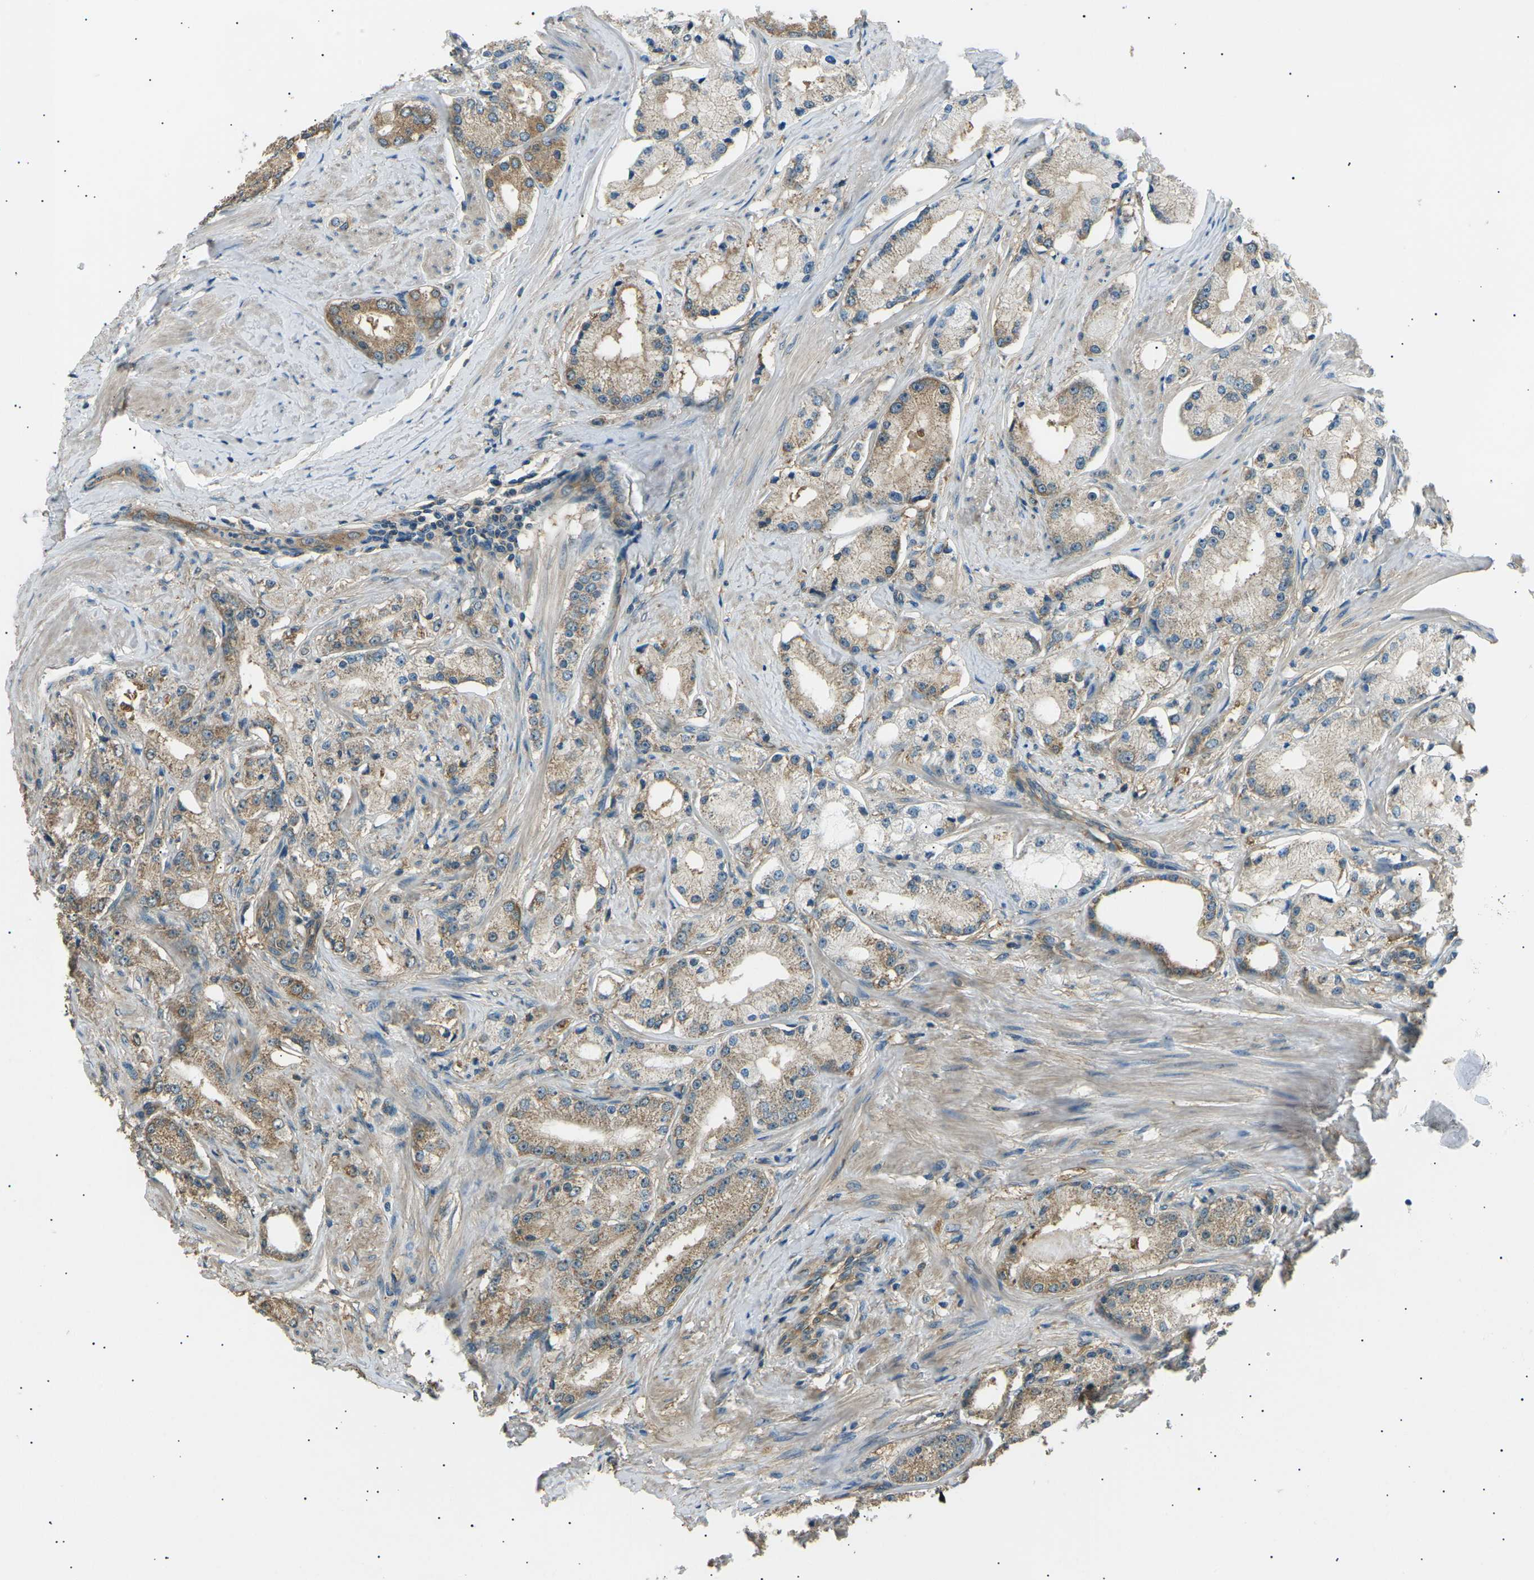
{"staining": {"intensity": "weak", "quantity": "25%-75%", "location": "cytoplasmic/membranous"}, "tissue": "prostate cancer", "cell_type": "Tumor cells", "image_type": "cancer", "snomed": [{"axis": "morphology", "description": "Adenocarcinoma, Low grade"}, {"axis": "topography", "description": "Prostate"}], "caption": "High-magnification brightfield microscopy of prostate cancer stained with DAB (brown) and counterstained with hematoxylin (blue). tumor cells exhibit weak cytoplasmic/membranous staining is identified in approximately25%-75% of cells.", "gene": "SLK", "patient": {"sex": "male", "age": 63}}